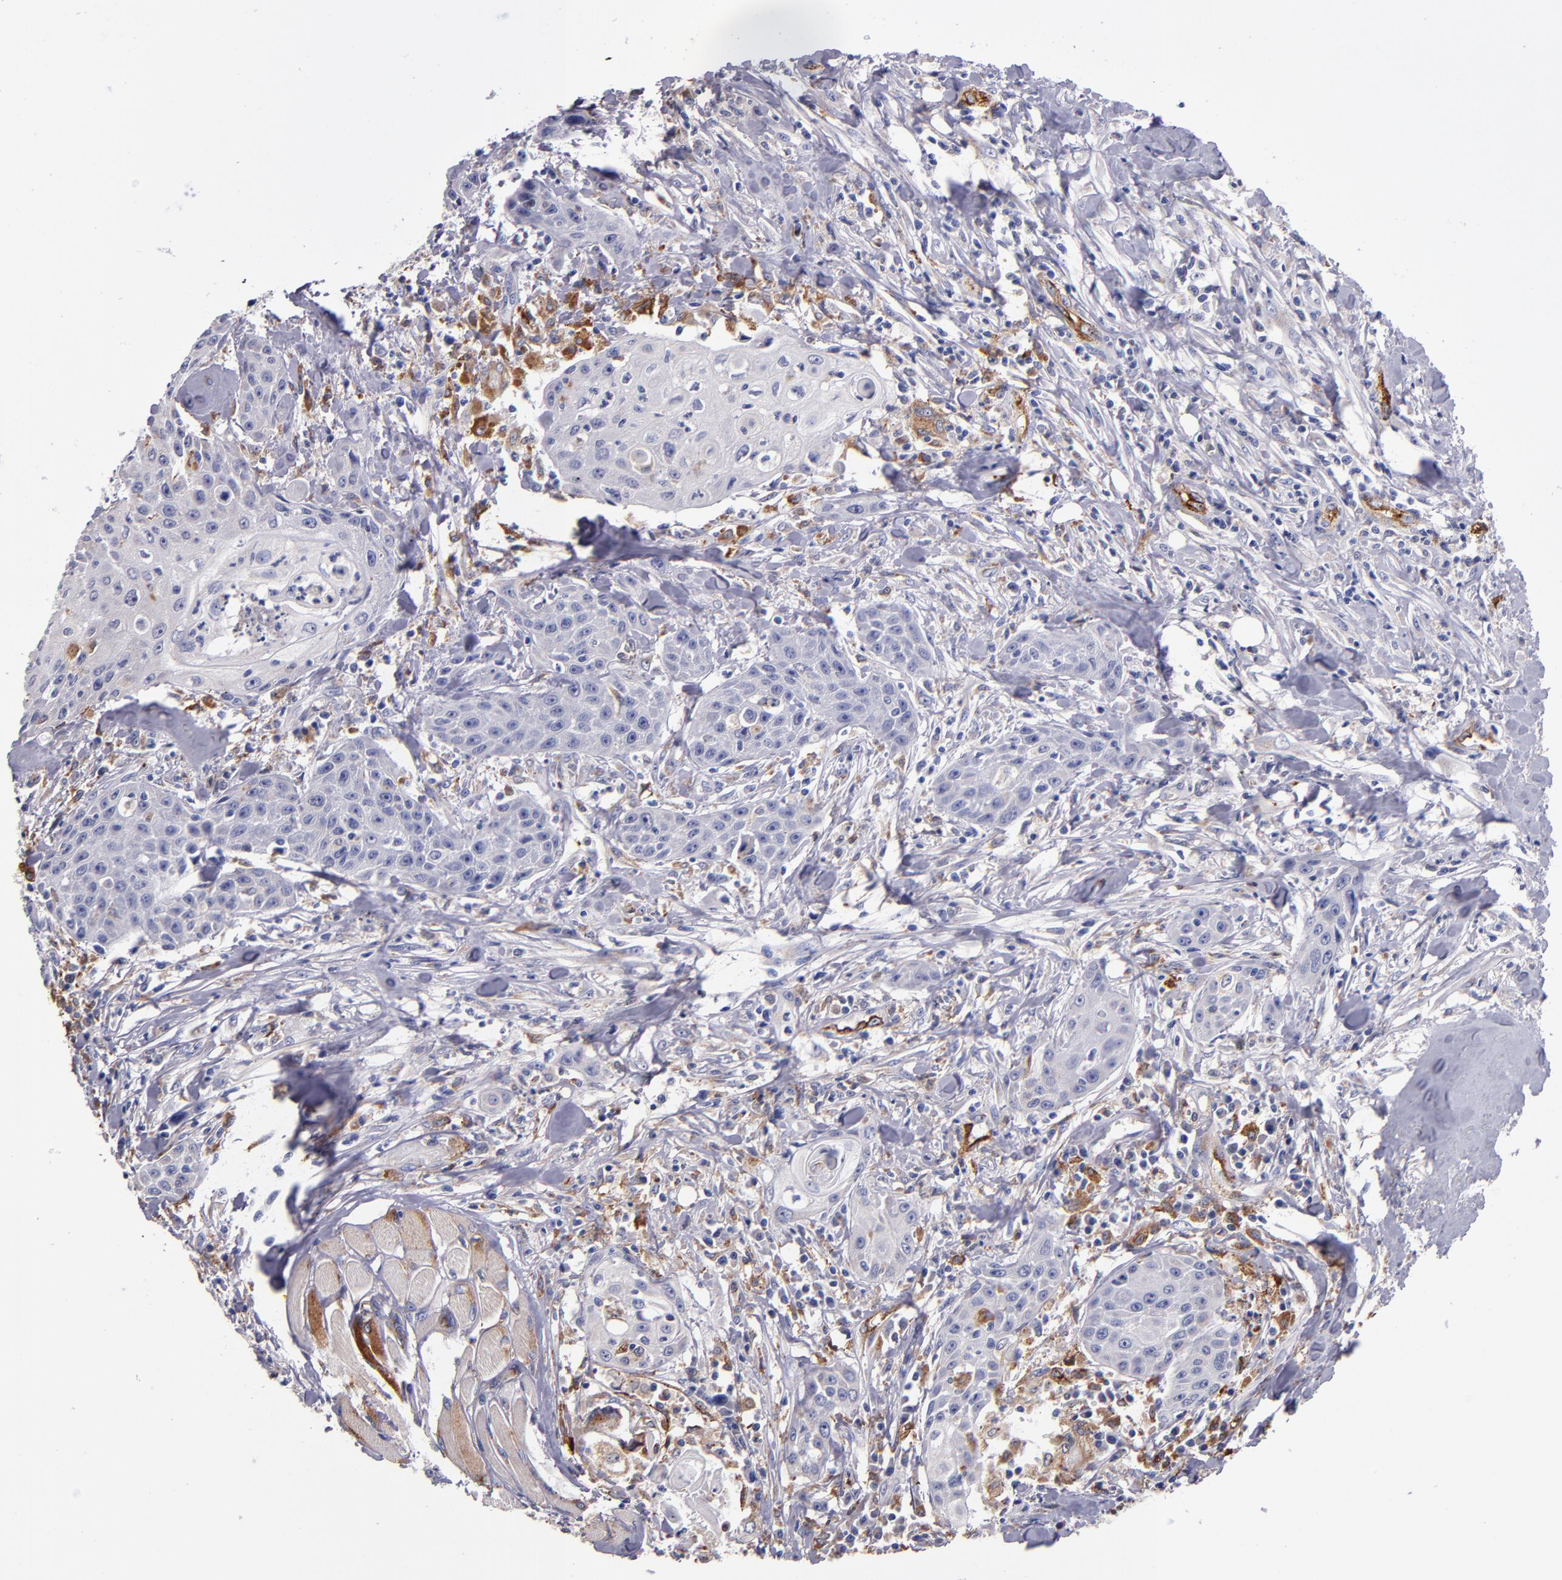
{"staining": {"intensity": "negative", "quantity": "none", "location": "none"}, "tissue": "head and neck cancer", "cell_type": "Tumor cells", "image_type": "cancer", "snomed": [{"axis": "morphology", "description": "Squamous cell carcinoma, NOS"}, {"axis": "topography", "description": "Oral tissue"}, {"axis": "topography", "description": "Head-Neck"}], "caption": "Immunohistochemistry (IHC) photomicrograph of neoplastic tissue: squamous cell carcinoma (head and neck) stained with DAB exhibits no significant protein staining in tumor cells.", "gene": "SELP", "patient": {"sex": "female", "age": 82}}